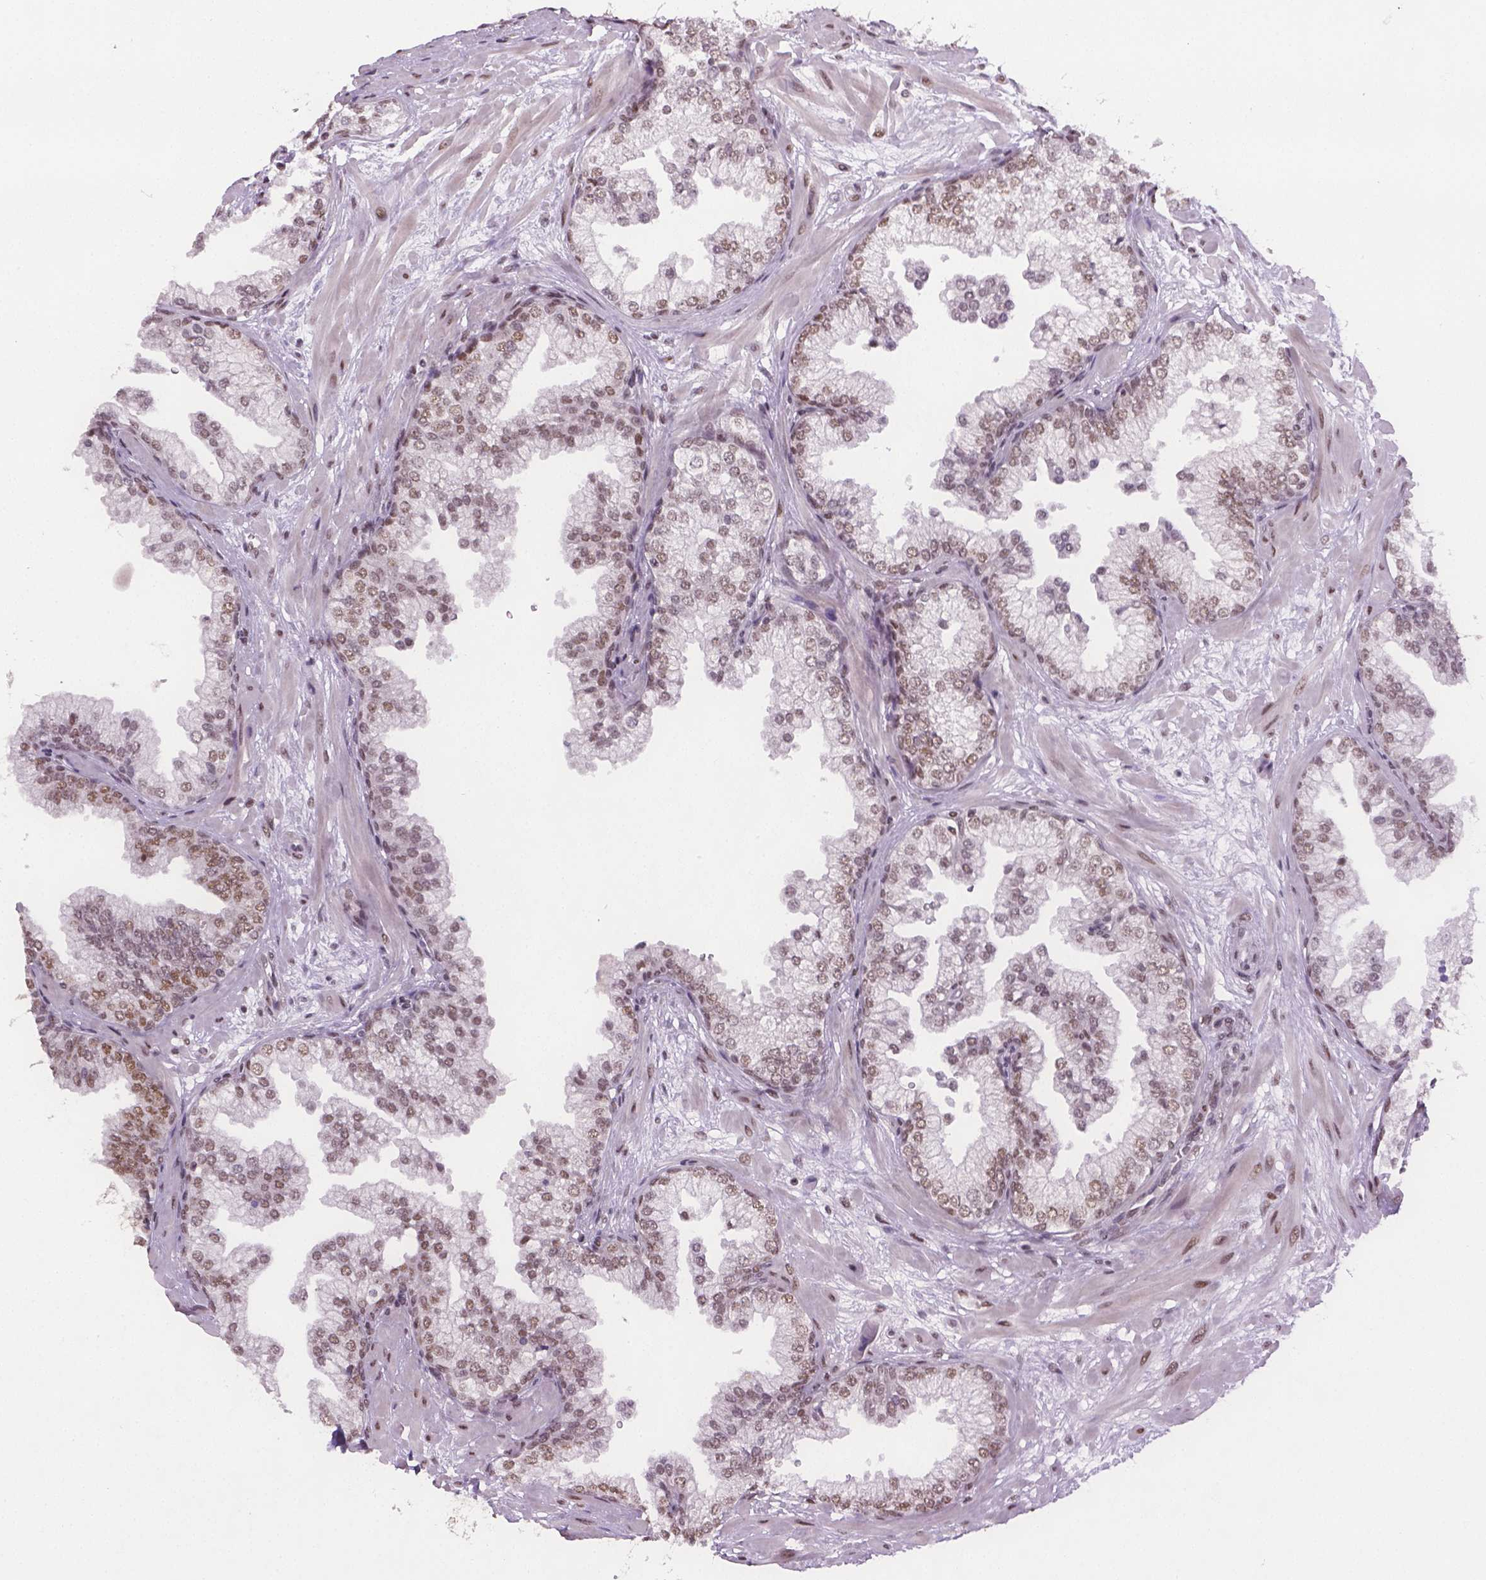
{"staining": {"intensity": "moderate", "quantity": ">75%", "location": "nuclear"}, "tissue": "prostate", "cell_type": "Glandular cells", "image_type": "normal", "snomed": [{"axis": "morphology", "description": "Normal tissue, NOS"}, {"axis": "topography", "description": "Prostate"}, {"axis": "topography", "description": "Peripheral nerve tissue"}], "caption": "DAB immunohistochemical staining of normal prostate exhibits moderate nuclear protein staining in approximately >75% of glandular cells.", "gene": "FANCE", "patient": {"sex": "male", "age": 61}}